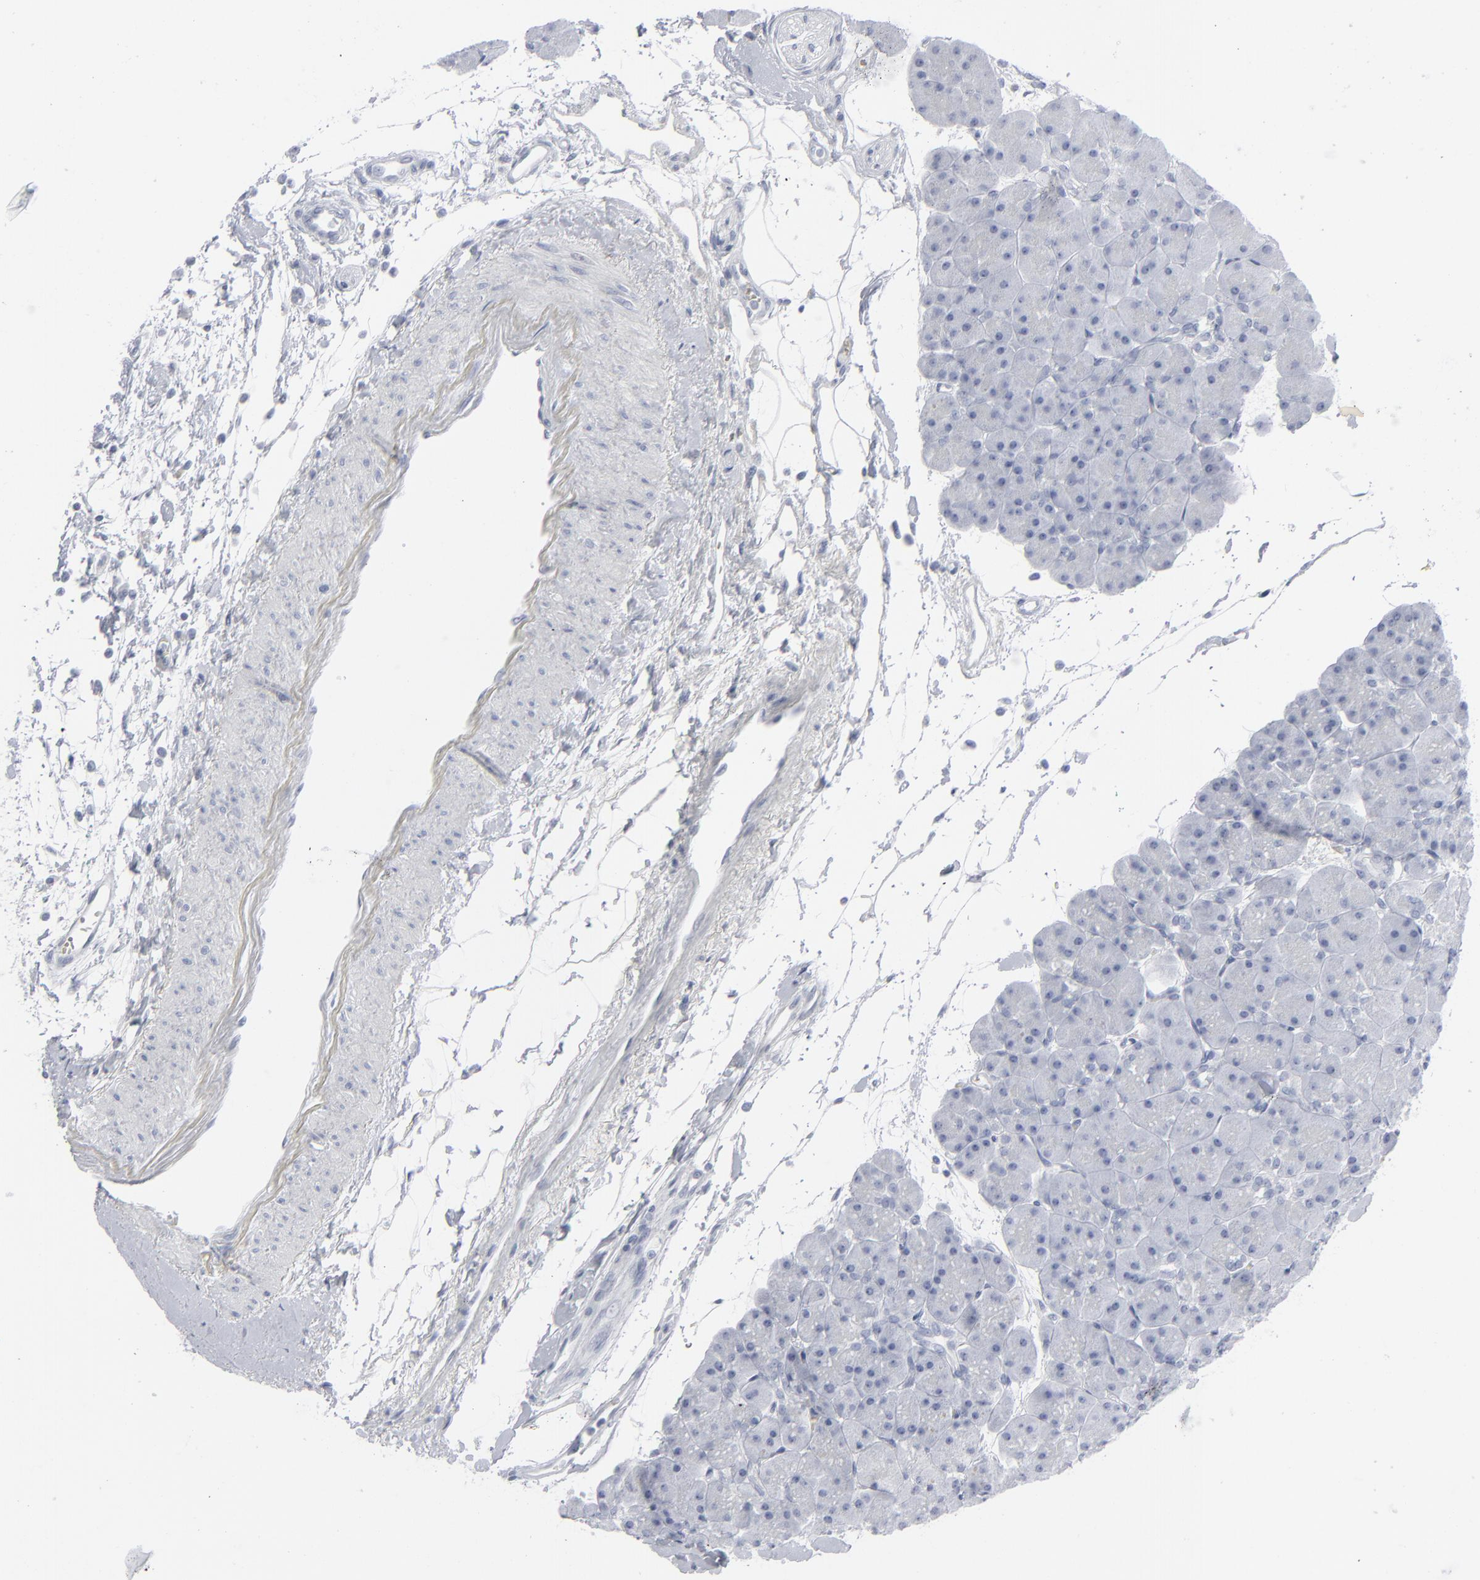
{"staining": {"intensity": "negative", "quantity": "none", "location": "none"}, "tissue": "pancreas", "cell_type": "Exocrine glandular cells", "image_type": "normal", "snomed": [{"axis": "morphology", "description": "Normal tissue, NOS"}, {"axis": "topography", "description": "Pancreas"}], "caption": "IHC micrograph of normal pancreas stained for a protein (brown), which exhibits no expression in exocrine glandular cells. (Immunohistochemistry, brightfield microscopy, high magnification).", "gene": "MSLN", "patient": {"sex": "male", "age": 66}}